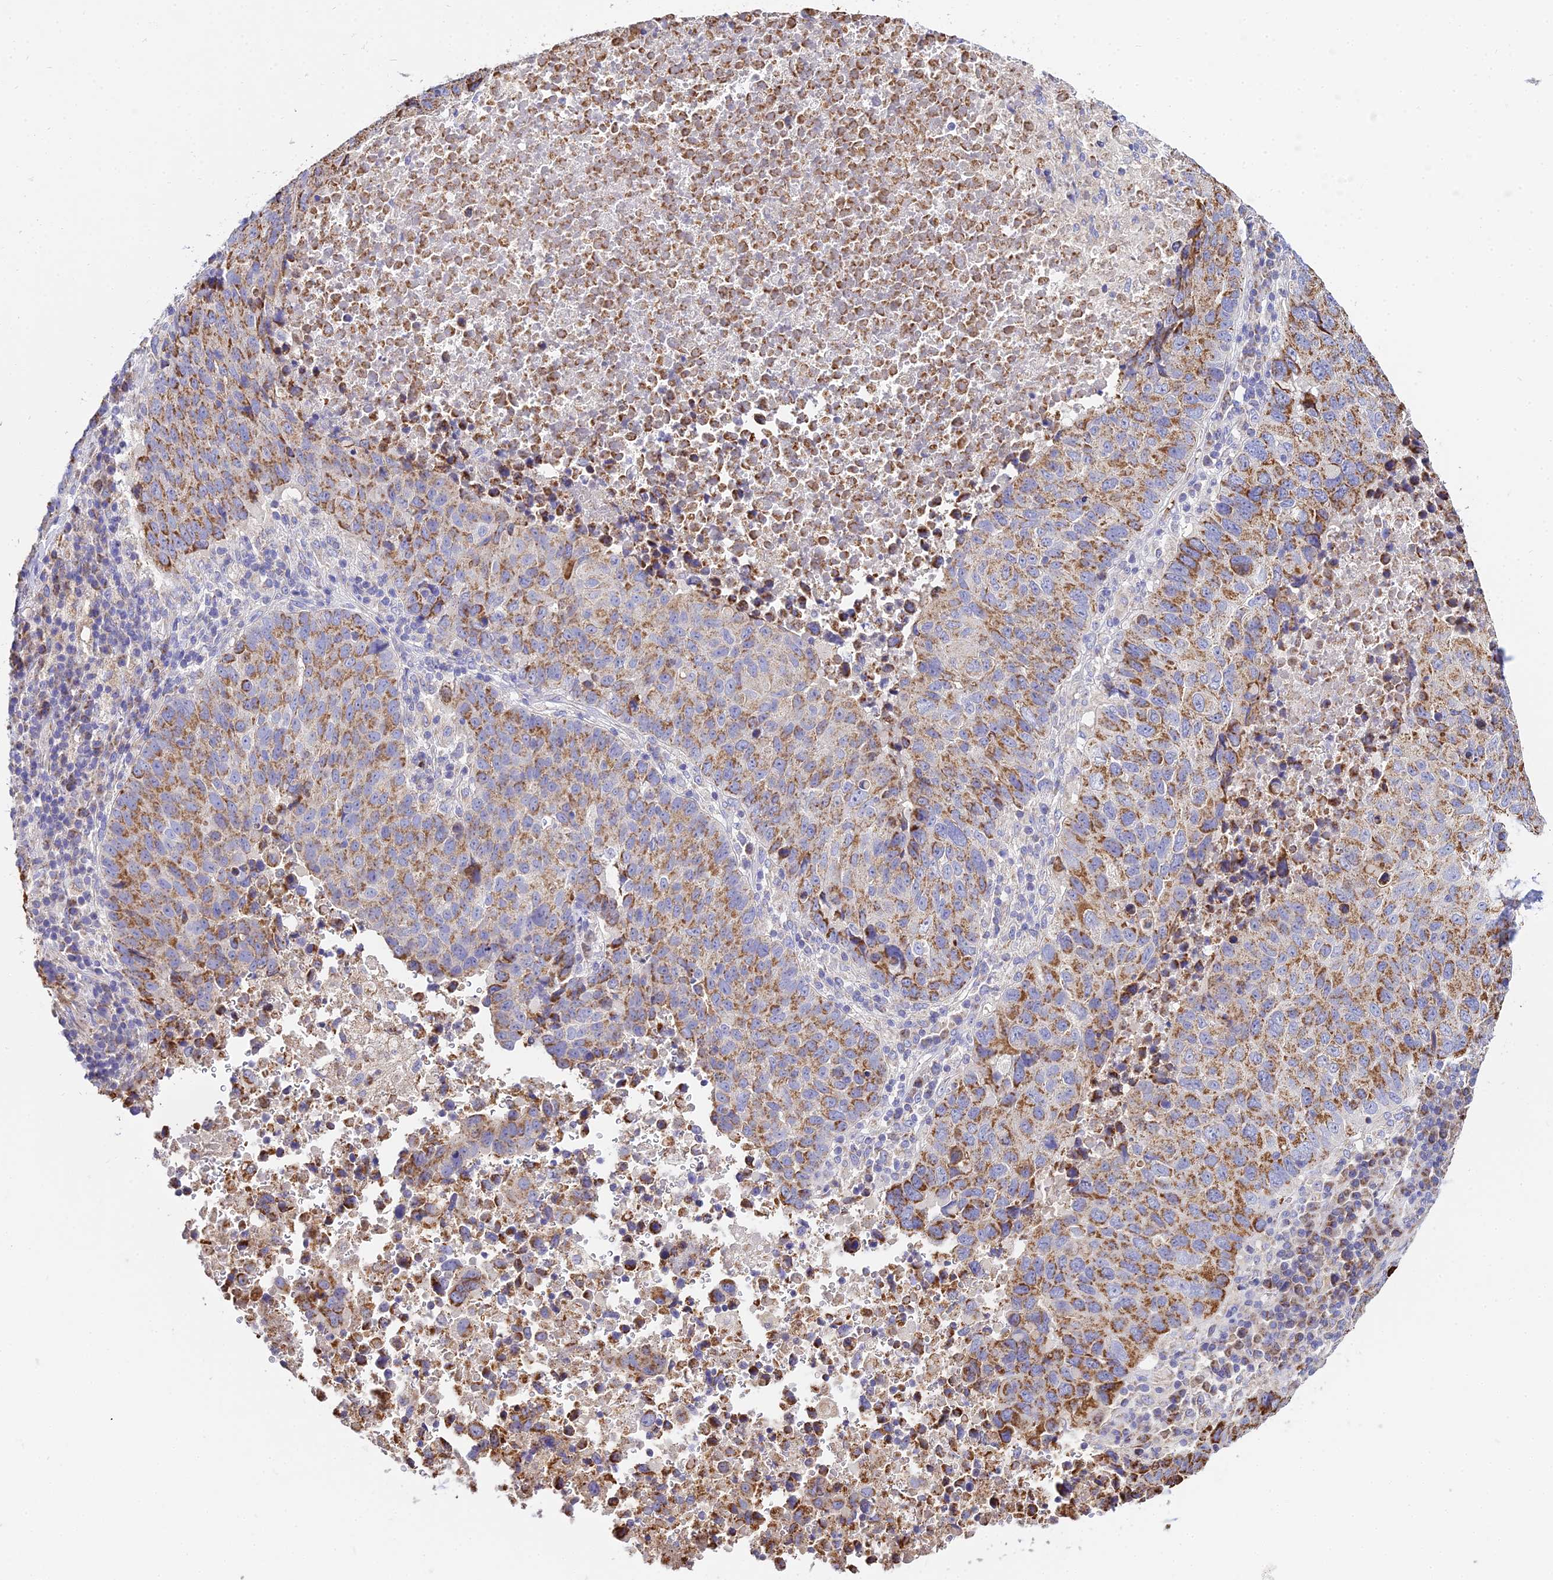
{"staining": {"intensity": "moderate", "quantity": ">75%", "location": "cytoplasmic/membranous"}, "tissue": "lung cancer", "cell_type": "Tumor cells", "image_type": "cancer", "snomed": [{"axis": "morphology", "description": "Squamous cell carcinoma, NOS"}, {"axis": "topography", "description": "Lung"}], "caption": "Lung cancer (squamous cell carcinoma) stained with DAB immunohistochemistry (IHC) exhibits medium levels of moderate cytoplasmic/membranous expression in about >75% of tumor cells.", "gene": "TYW5", "patient": {"sex": "male", "age": 73}}